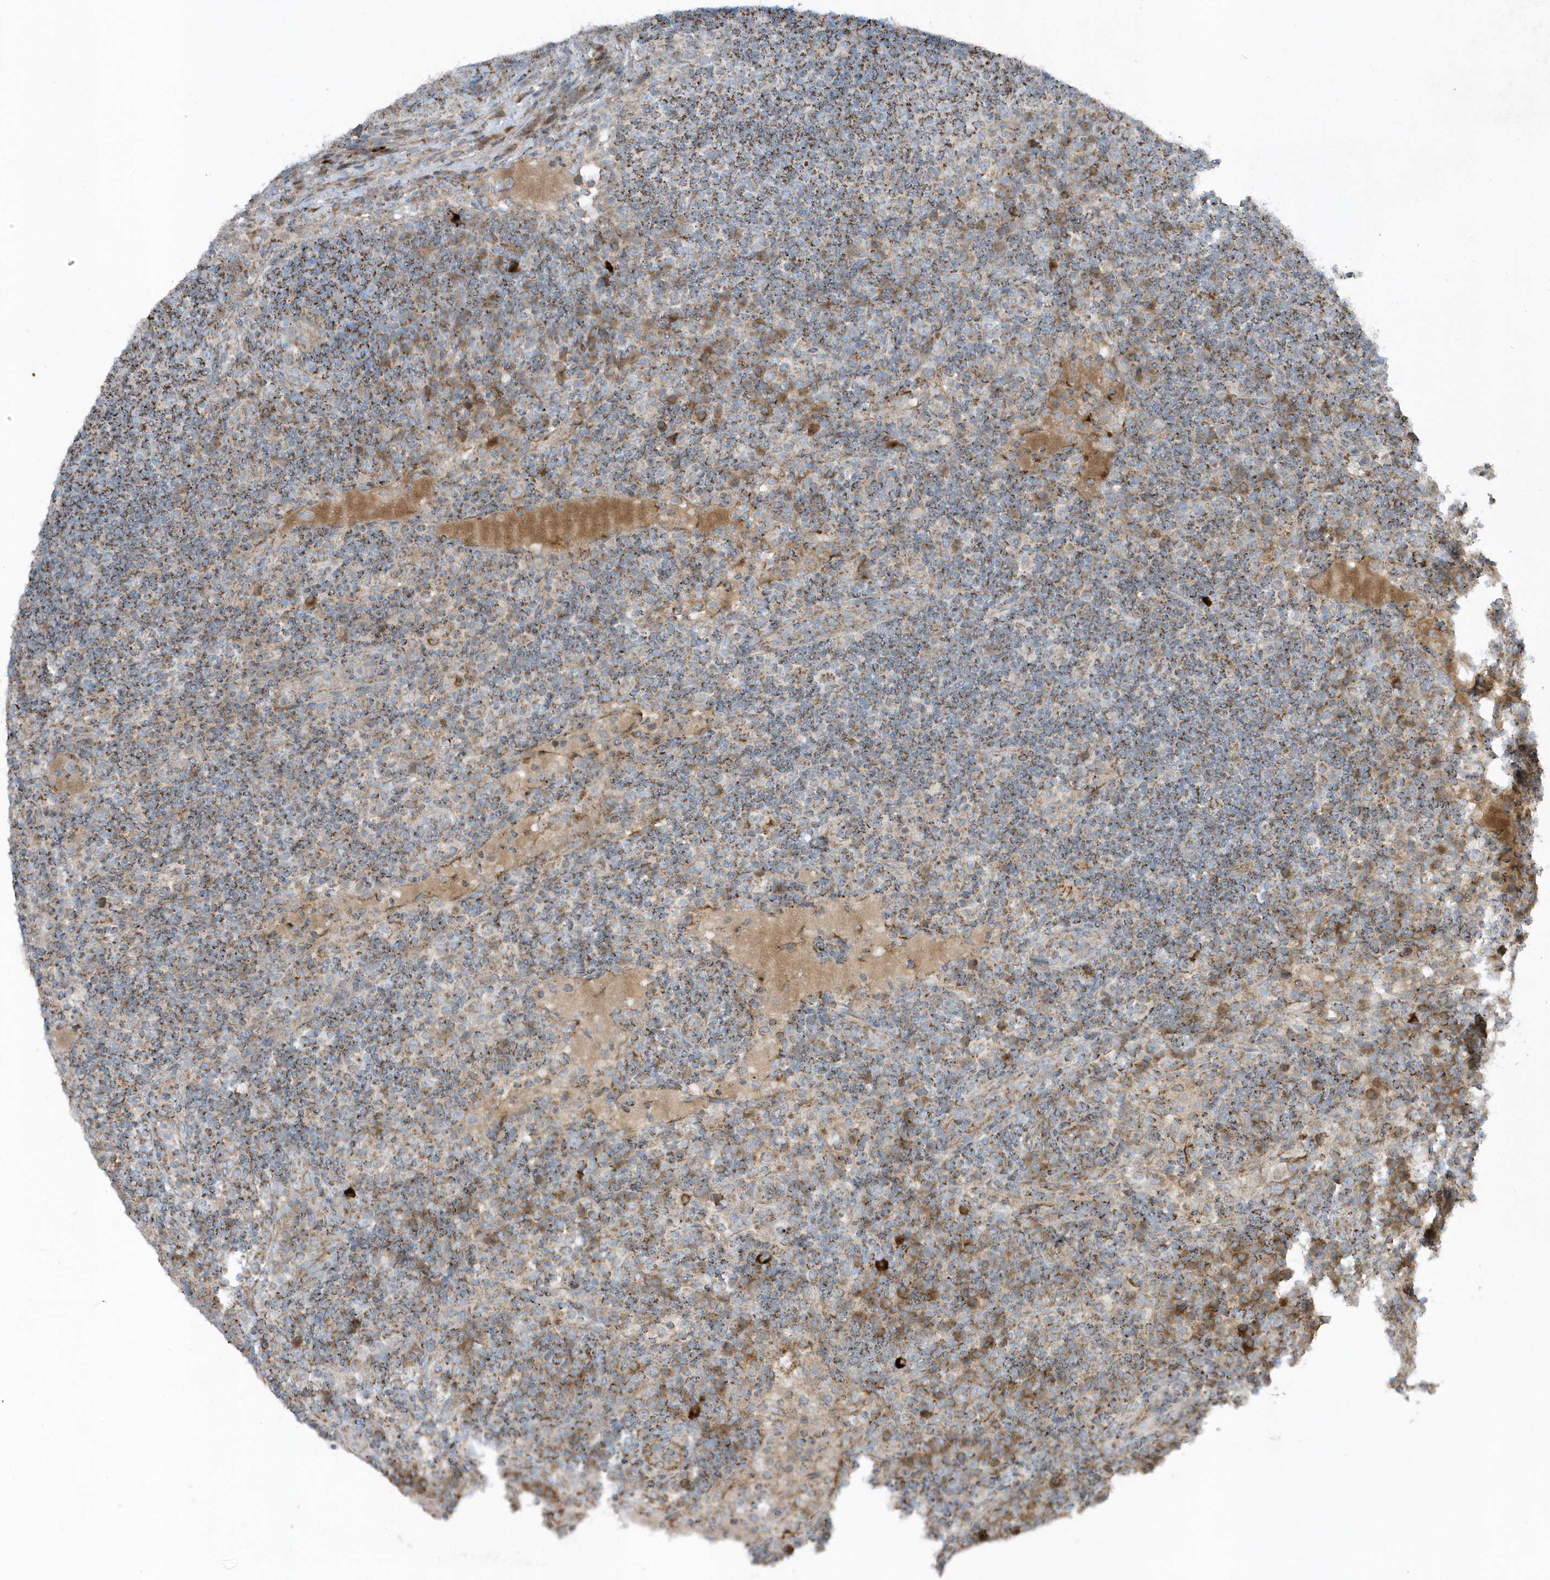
{"staining": {"intensity": "moderate", "quantity": "<25%", "location": "cytoplasmic/membranous"}, "tissue": "lymph node", "cell_type": "Germinal center cells", "image_type": "normal", "snomed": [{"axis": "morphology", "description": "Normal tissue, NOS"}, {"axis": "topography", "description": "Lymph node"}], "caption": "Immunohistochemistry histopathology image of unremarkable human lymph node stained for a protein (brown), which demonstrates low levels of moderate cytoplasmic/membranous staining in approximately <25% of germinal center cells.", "gene": "SLC38A2", "patient": {"sex": "female", "age": 53}}